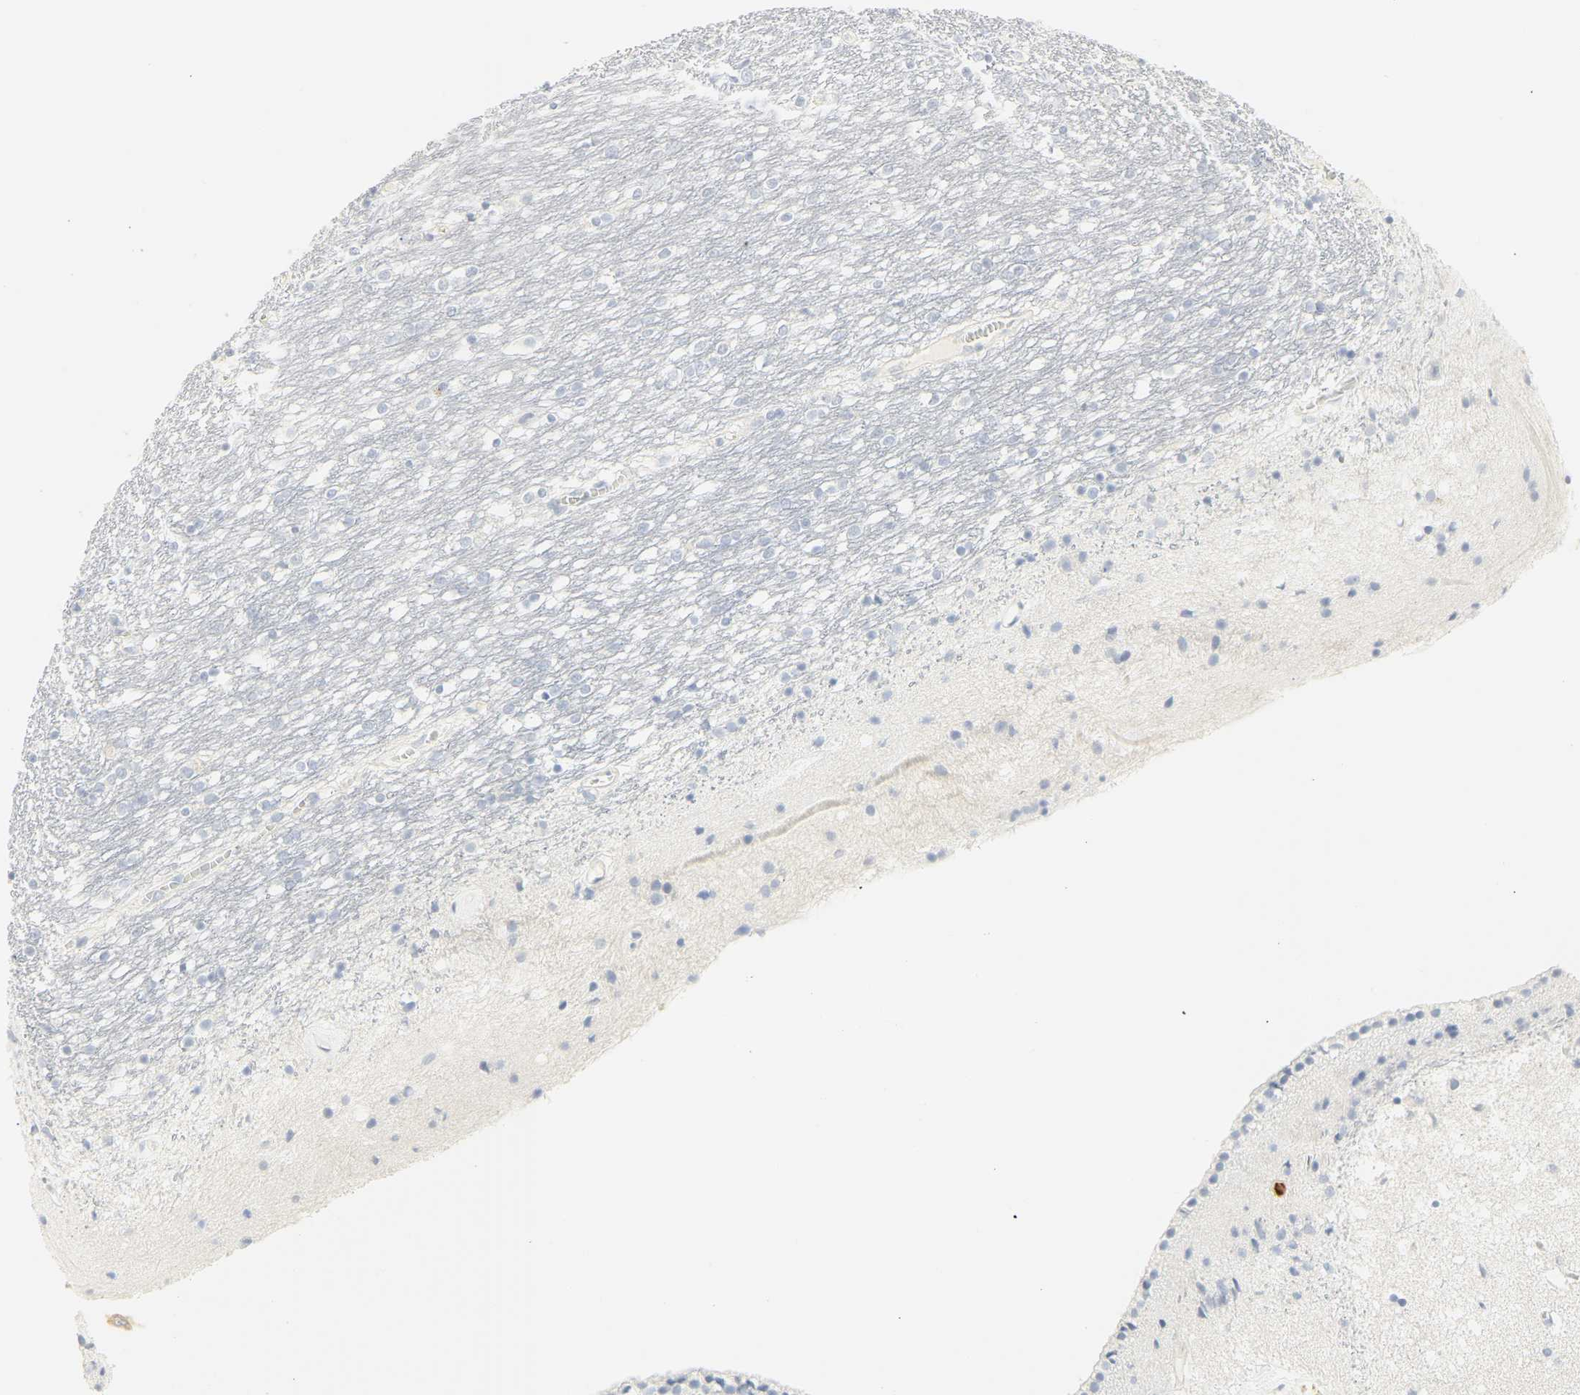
{"staining": {"intensity": "negative", "quantity": "none", "location": "none"}, "tissue": "caudate", "cell_type": "Glial cells", "image_type": "normal", "snomed": [{"axis": "morphology", "description": "Normal tissue, NOS"}, {"axis": "topography", "description": "Lateral ventricle wall"}], "caption": "IHC photomicrograph of normal caudate stained for a protein (brown), which exhibits no staining in glial cells.", "gene": "CEACAM5", "patient": {"sex": "female", "age": 54}}